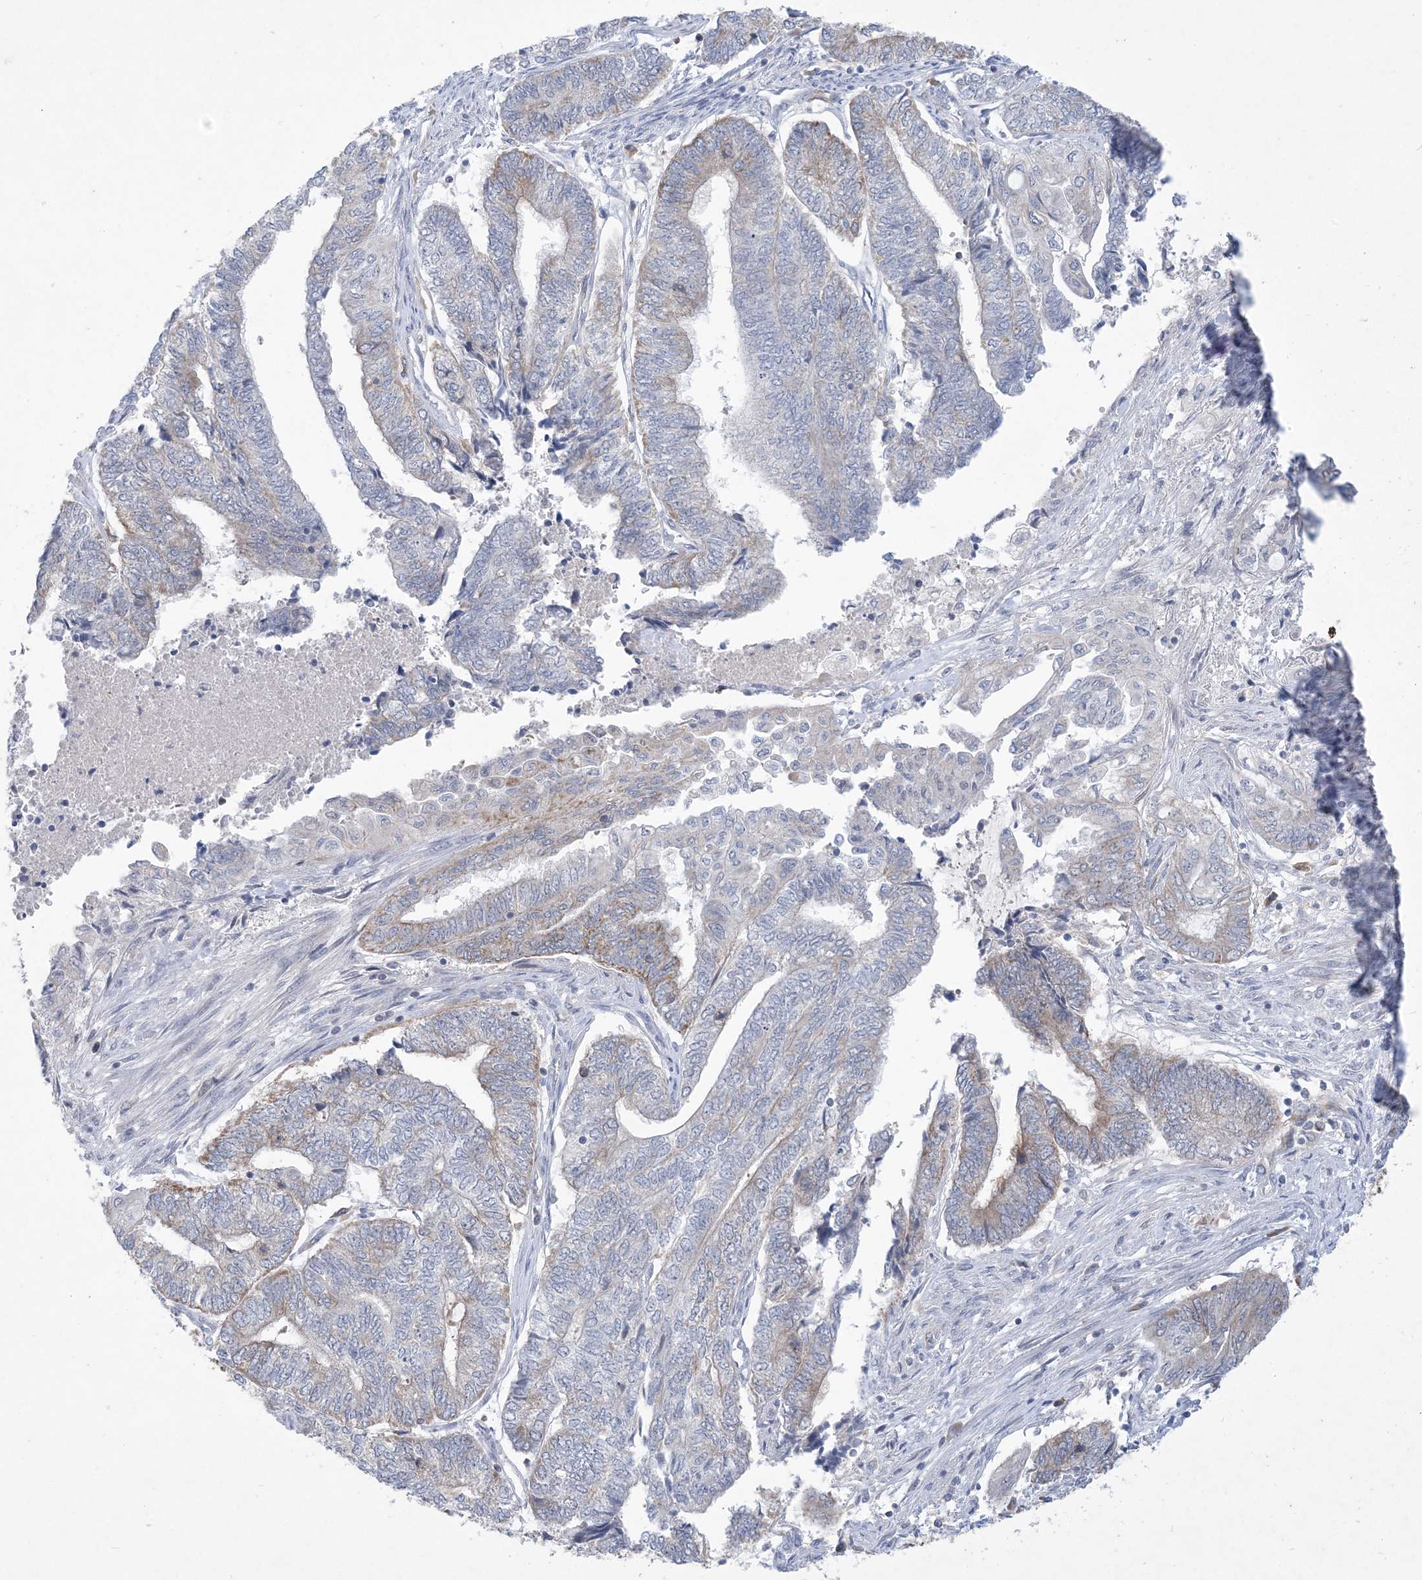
{"staining": {"intensity": "weak", "quantity": "<25%", "location": "cytoplasmic/membranous"}, "tissue": "endometrial cancer", "cell_type": "Tumor cells", "image_type": "cancer", "snomed": [{"axis": "morphology", "description": "Adenocarcinoma, NOS"}, {"axis": "topography", "description": "Uterus"}, {"axis": "topography", "description": "Endometrium"}], "caption": "Immunohistochemistry histopathology image of neoplastic tissue: human adenocarcinoma (endometrial) stained with DAB displays no significant protein positivity in tumor cells.", "gene": "AOC1", "patient": {"sex": "female", "age": 70}}